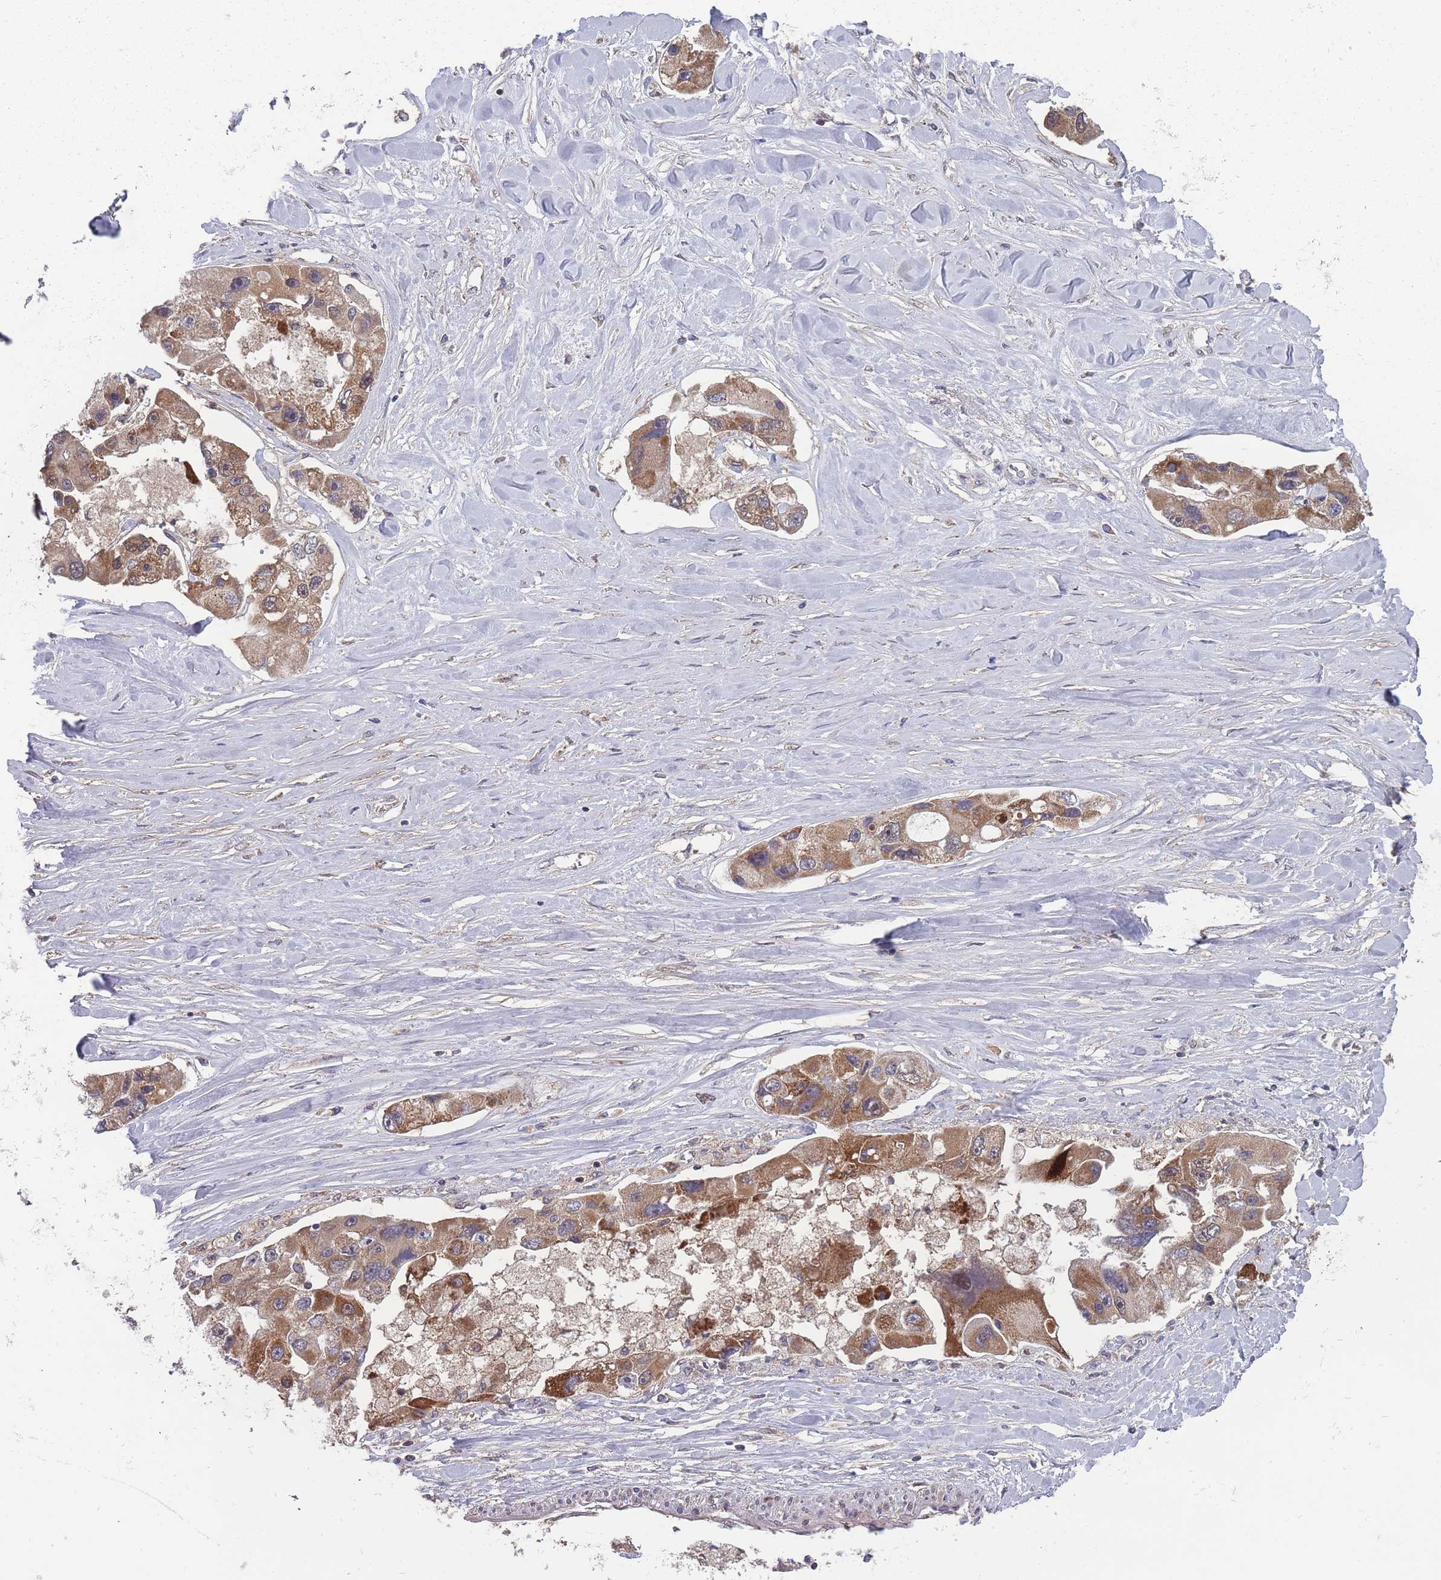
{"staining": {"intensity": "moderate", "quantity": ">75%", "location": "cytoplasmic/membranous"}, "tissue": "lung cancer", "cell_type": "Tumor cells", "image_type": "cancer", "snomed": [{"axis": "morphology", "description": "Adenocarcinoma, NOS"}, {"axis": "topography", "description": "Lung"}], "caption": "Moderate cytoplasmic/membranous protein expression is appreciated in approximately >75% of tumor cells in adenocarcinoma (lung).", "gene": "SLC35B4", "patient": {"sex": "female", "age": 54}}